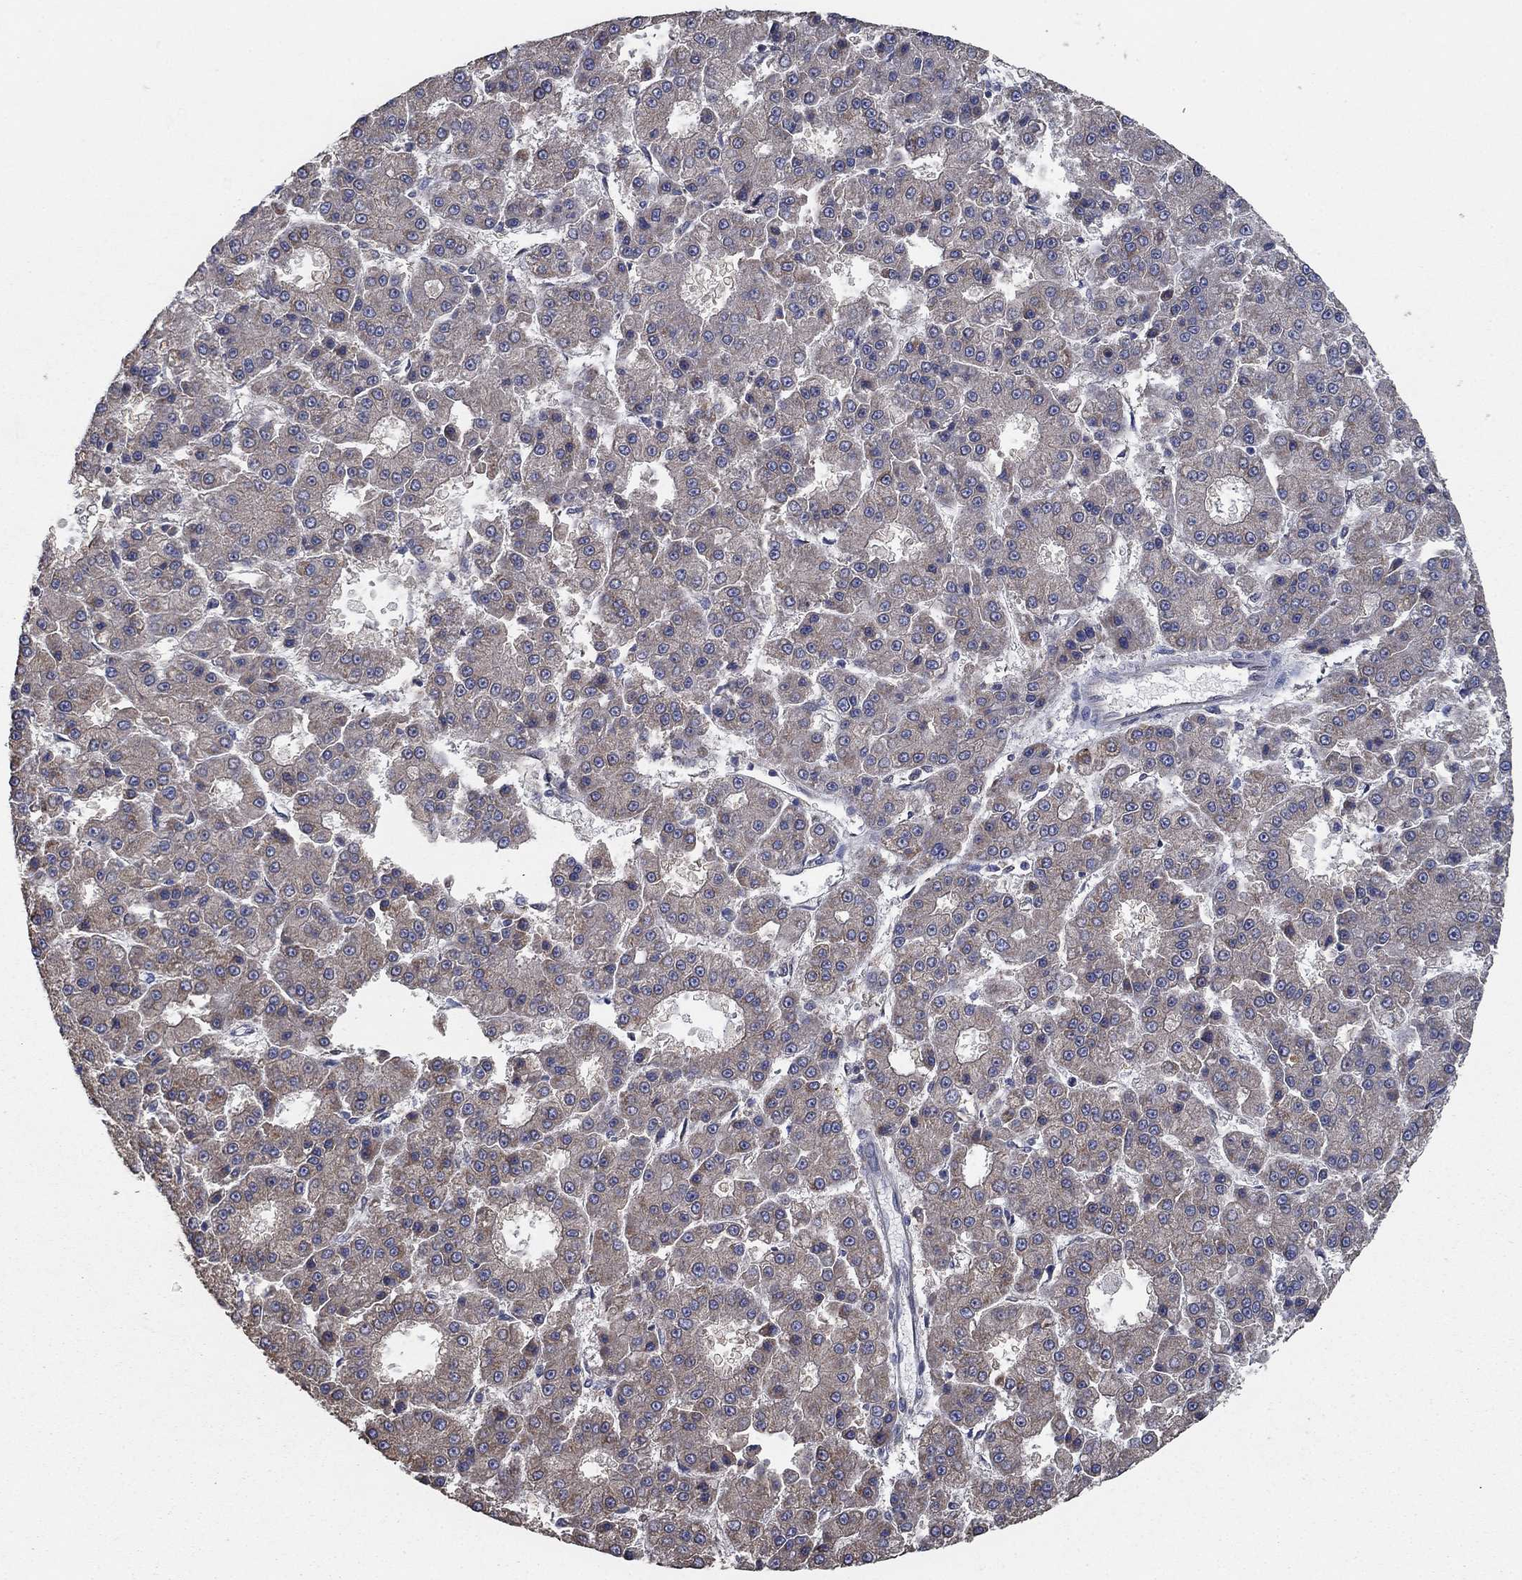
{"staining": {"intensity": "weak", "quantity": "25%-75%", "location": "cytoplasmic/membranous"}, "tissue": "liver cancer", "cell_type": "Tumor cells", "image_type": "cancer", "snomed": [{"axis": "morphology", "description": "Carcinoma, Hepatocellular, NOS"}, {"axis": "topography", "description": "Liver"}], "caption": "Human liver cancer (hepatocellular carcinoma) stained with a brown dye exhibits weak cytoplasmic/membranous positive positivity in about 25%-75% of tumor cells.", "gene": "HID1", "patient": {"sex": "male", "age": 70}}